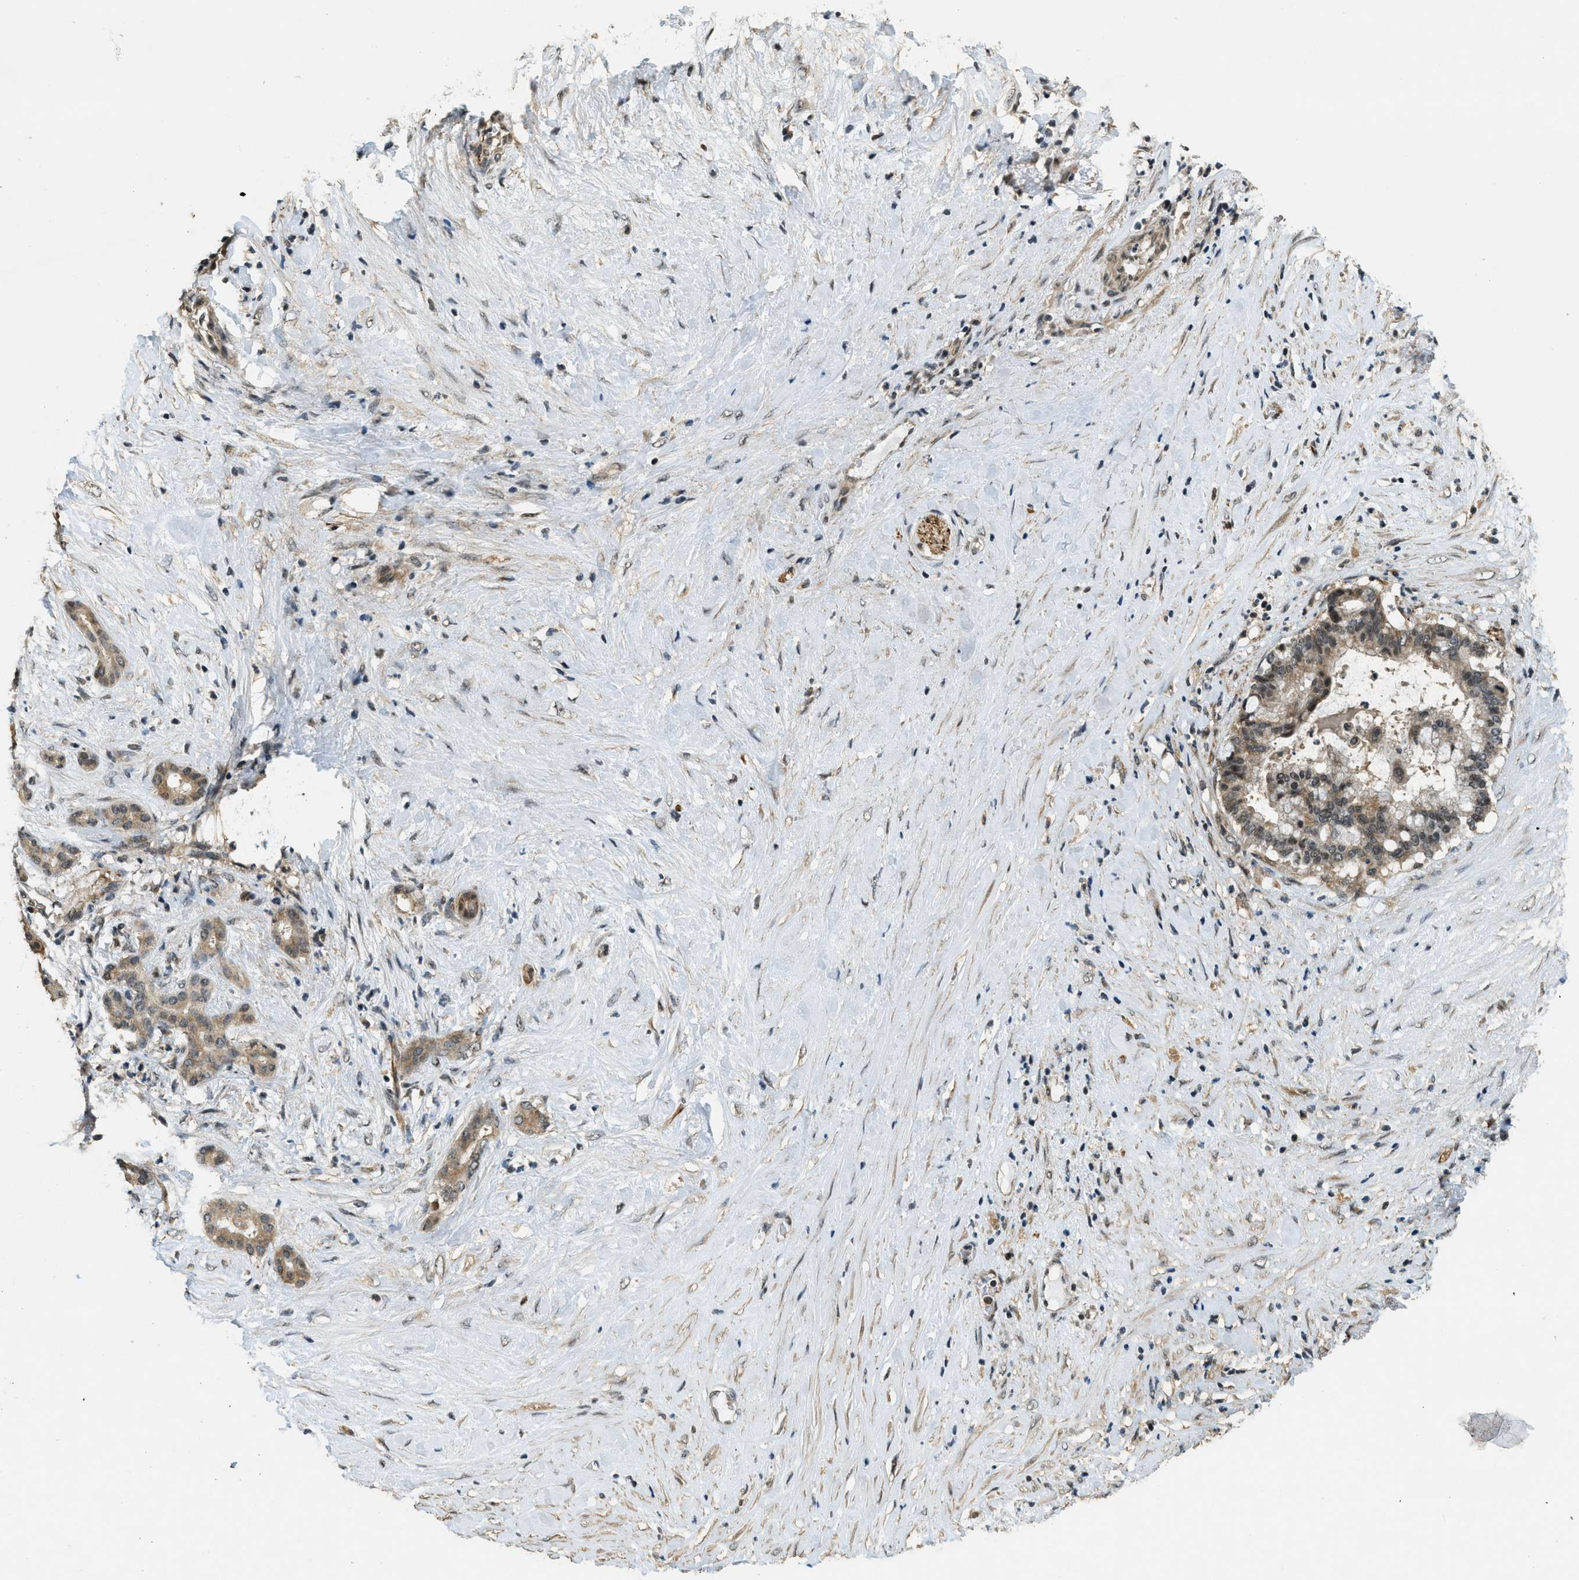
{"staining": {"intensity": "moderate", "quantity": ">75%", "location": "cytoplasmic/membranous"}, "tissue": "pancreatic cancer", "cell_type": "Tumor cells", "image_type": "cancer", "snomed": [{"axis": "morphology", "description": "Adenocarcinoma, NOS"}, {"axis": "topography", "description": "Pancreas"}], "caption": "A brown stain highlights moderate cytoplasmic/membranous staining of a protein in pancreatic adenocarcinoma tumor cells.", "gene": "MED21", "patient": {"sex": "male", "age": 41}}